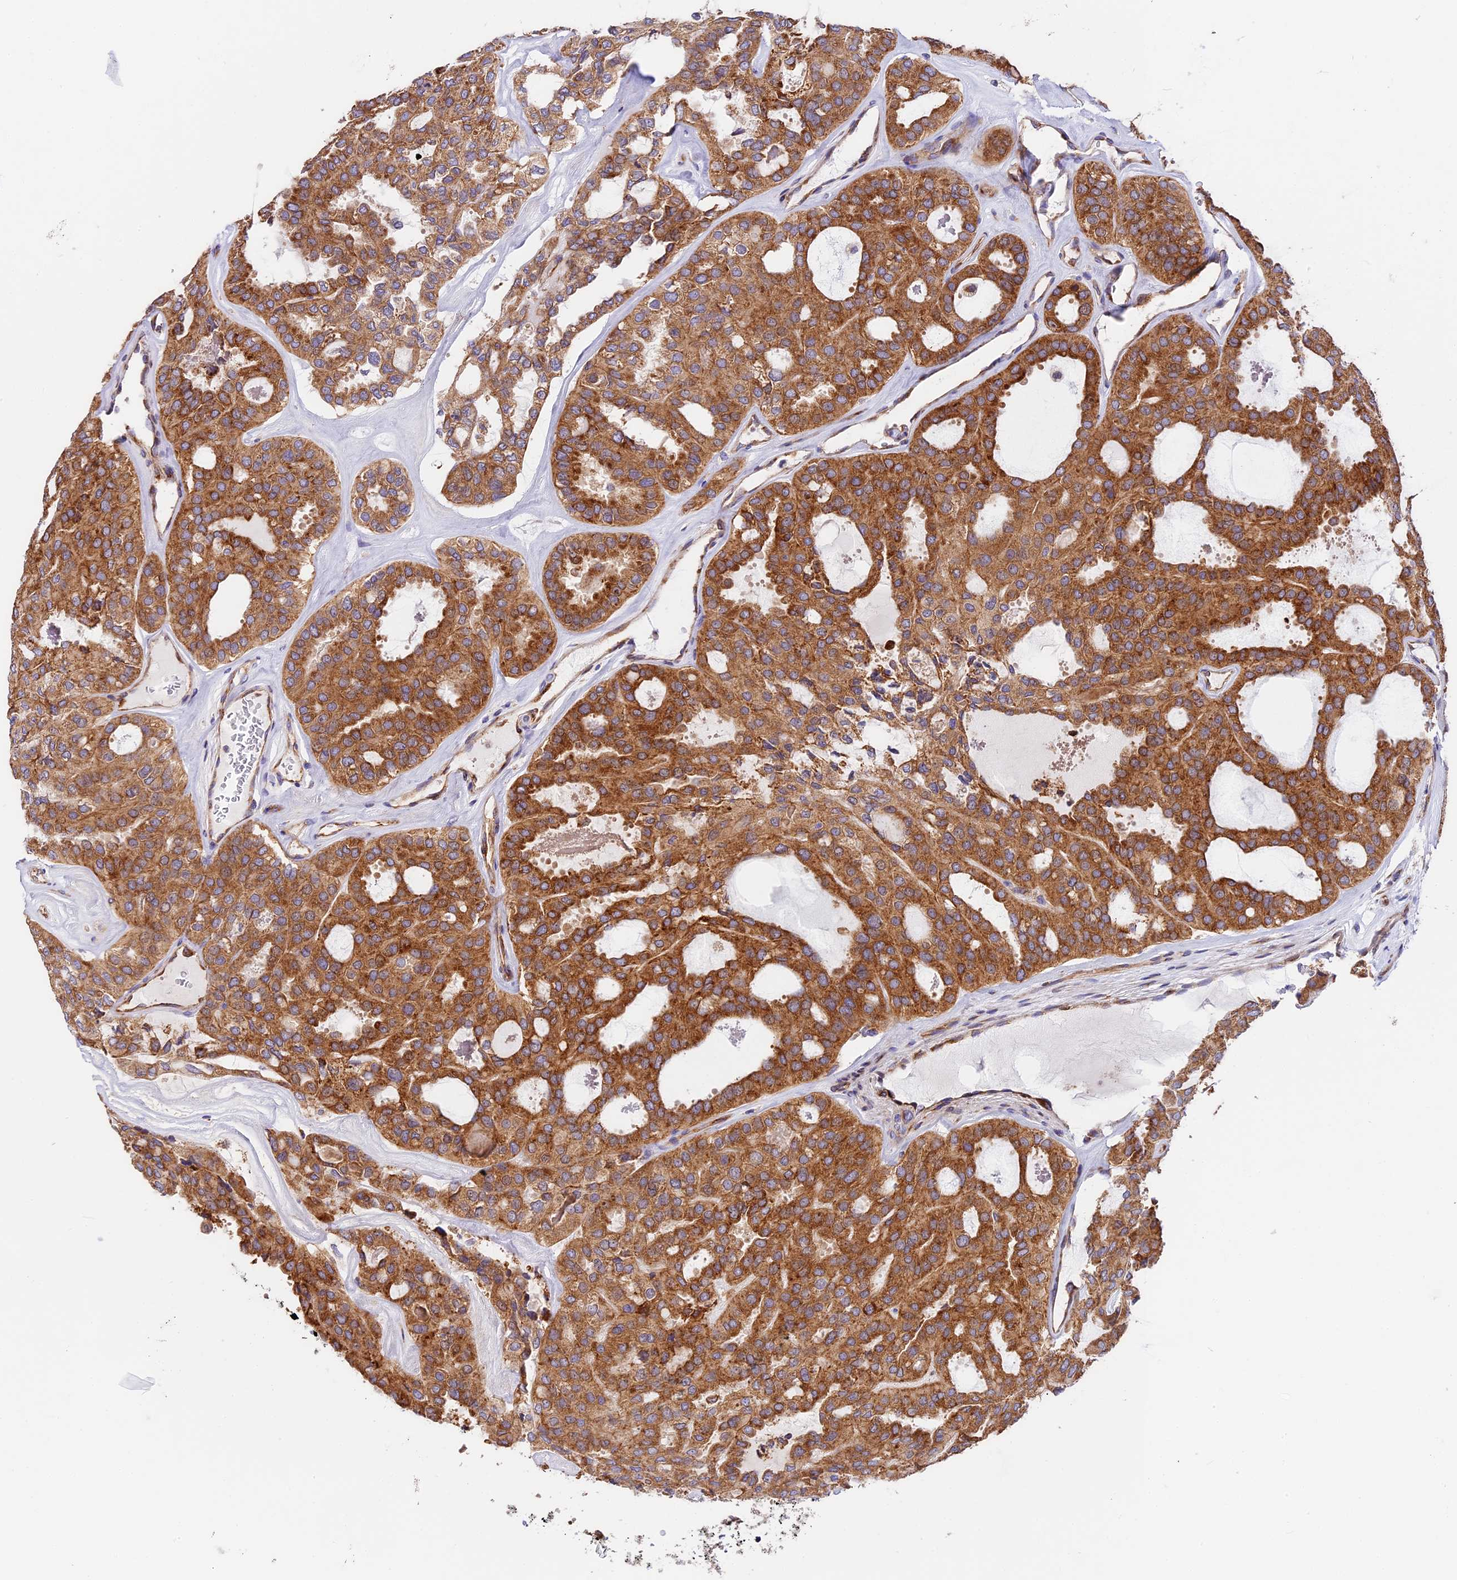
{"staining": {"intensity": "strong", "quantity": ">75%", "location": "cytoplasmic/membranous"}, "tissue": "thyroid cancer", "cell_type": "Tumor cells", "image_type": "cancer", "snomed": [{"axis": "morphology", "description": "Follicular adenoma carcinoma, NOS"}, {"axis": "topography", "description": "Thyroid gland"}], "caption": "Human thyroid follicular adenoma carcinoma stained with a protein marker exhibits strong staining in tumor cells.", "gene": "MRAS", "patient": {"sex": "male", "age": 75}}